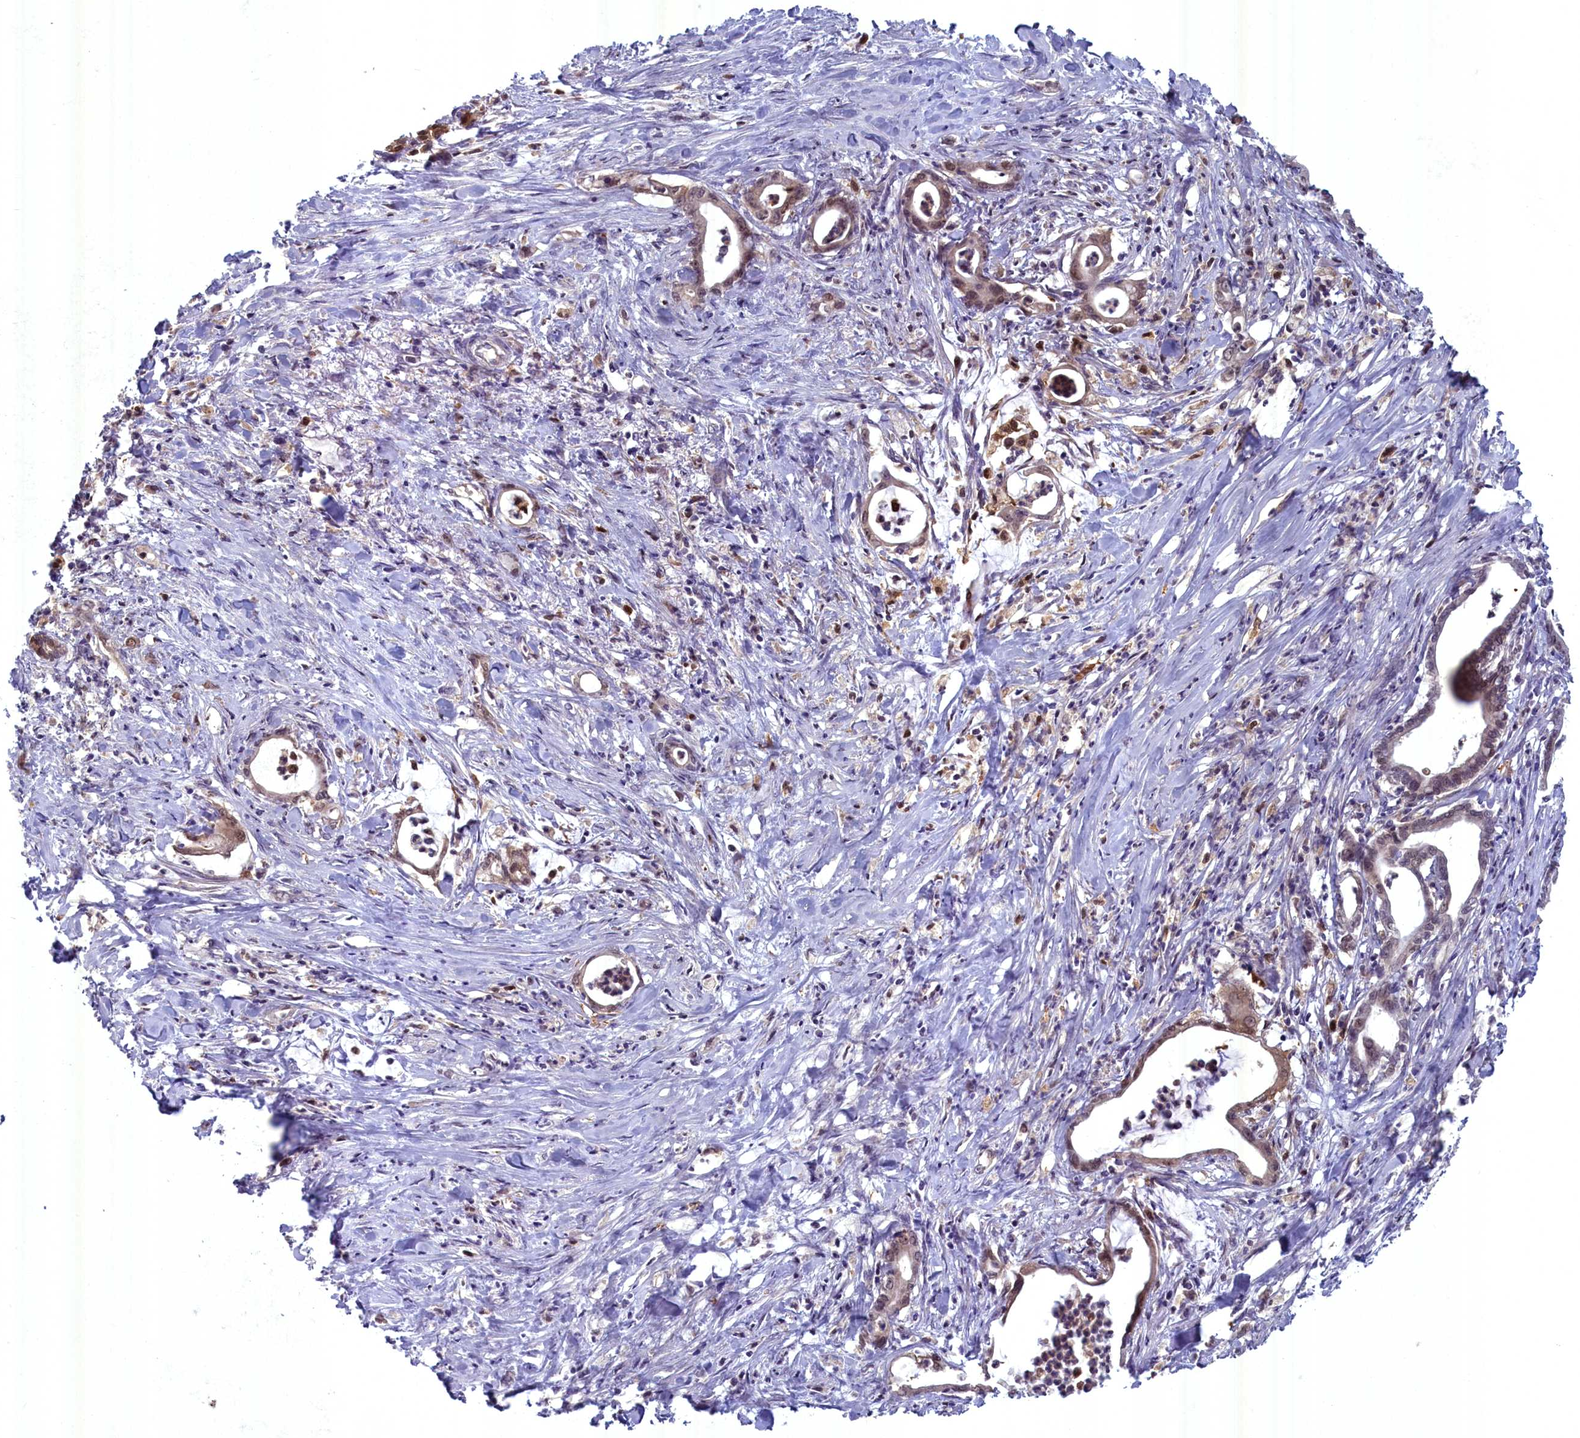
{"staining": {"intensity": "weak", "quantity": ">75%", "location": "nuclear"}, "tissue": "pancreatic cancer", "cell_type": "Tumor cells", "image_type": "cancer", "snomed": [{"axis": "morphology", "description": "Adenocarcinoma, NOS"}, {"axis": "topography", "description": "Pancreas"}], "caption": "Adenocarcinoma (pancreatic) stained for a protein (brown) exhibits weak nuclear positive expression in about >75% of tumor cells.", "gene": "BLVRB", "patient": {"sex": "female", "age": 55}}